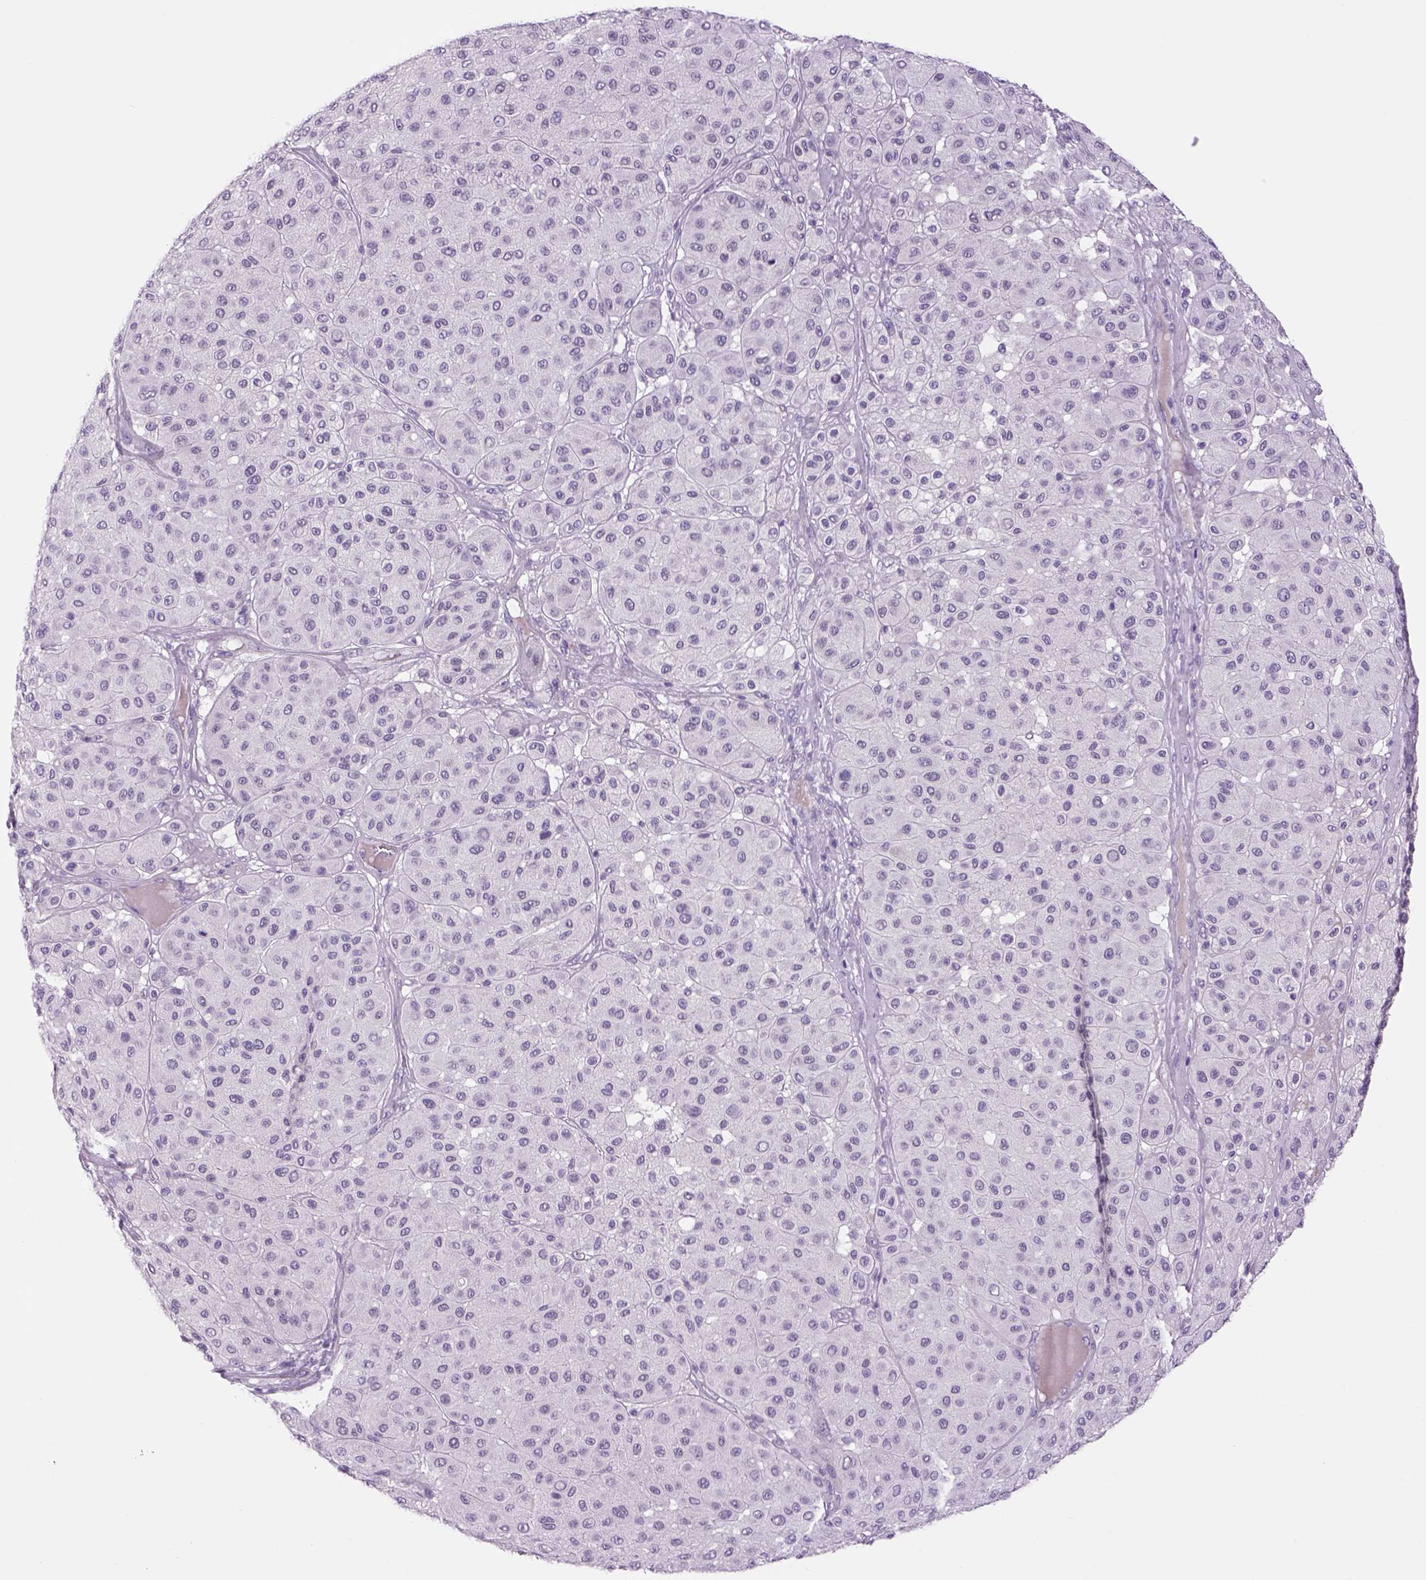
{"staining": {"intensity": "negative", "quantity": "none", "location": "none"}, "tissue": "melanoma", "cell_type": "Tumor cells", "image_type": "cancer", "snomed": [{"axis": "morphology", "description": "Malignant melanoma, Metastatic site"}, {"axis": "topography", "description": "Smooth muscle"}], "caption": "Tumor cells are negative for brown protein staining in malignant melanoma (metastatic site). The staining was performed using DAB (3,3'-diaminobenzidine) to visualize the protein expression in brown, while the nuclei were stained in blue with hematoxylin (Magnification: 20x).", "gene": "DBH", "patient": {"sex": "male", "age": 41}}